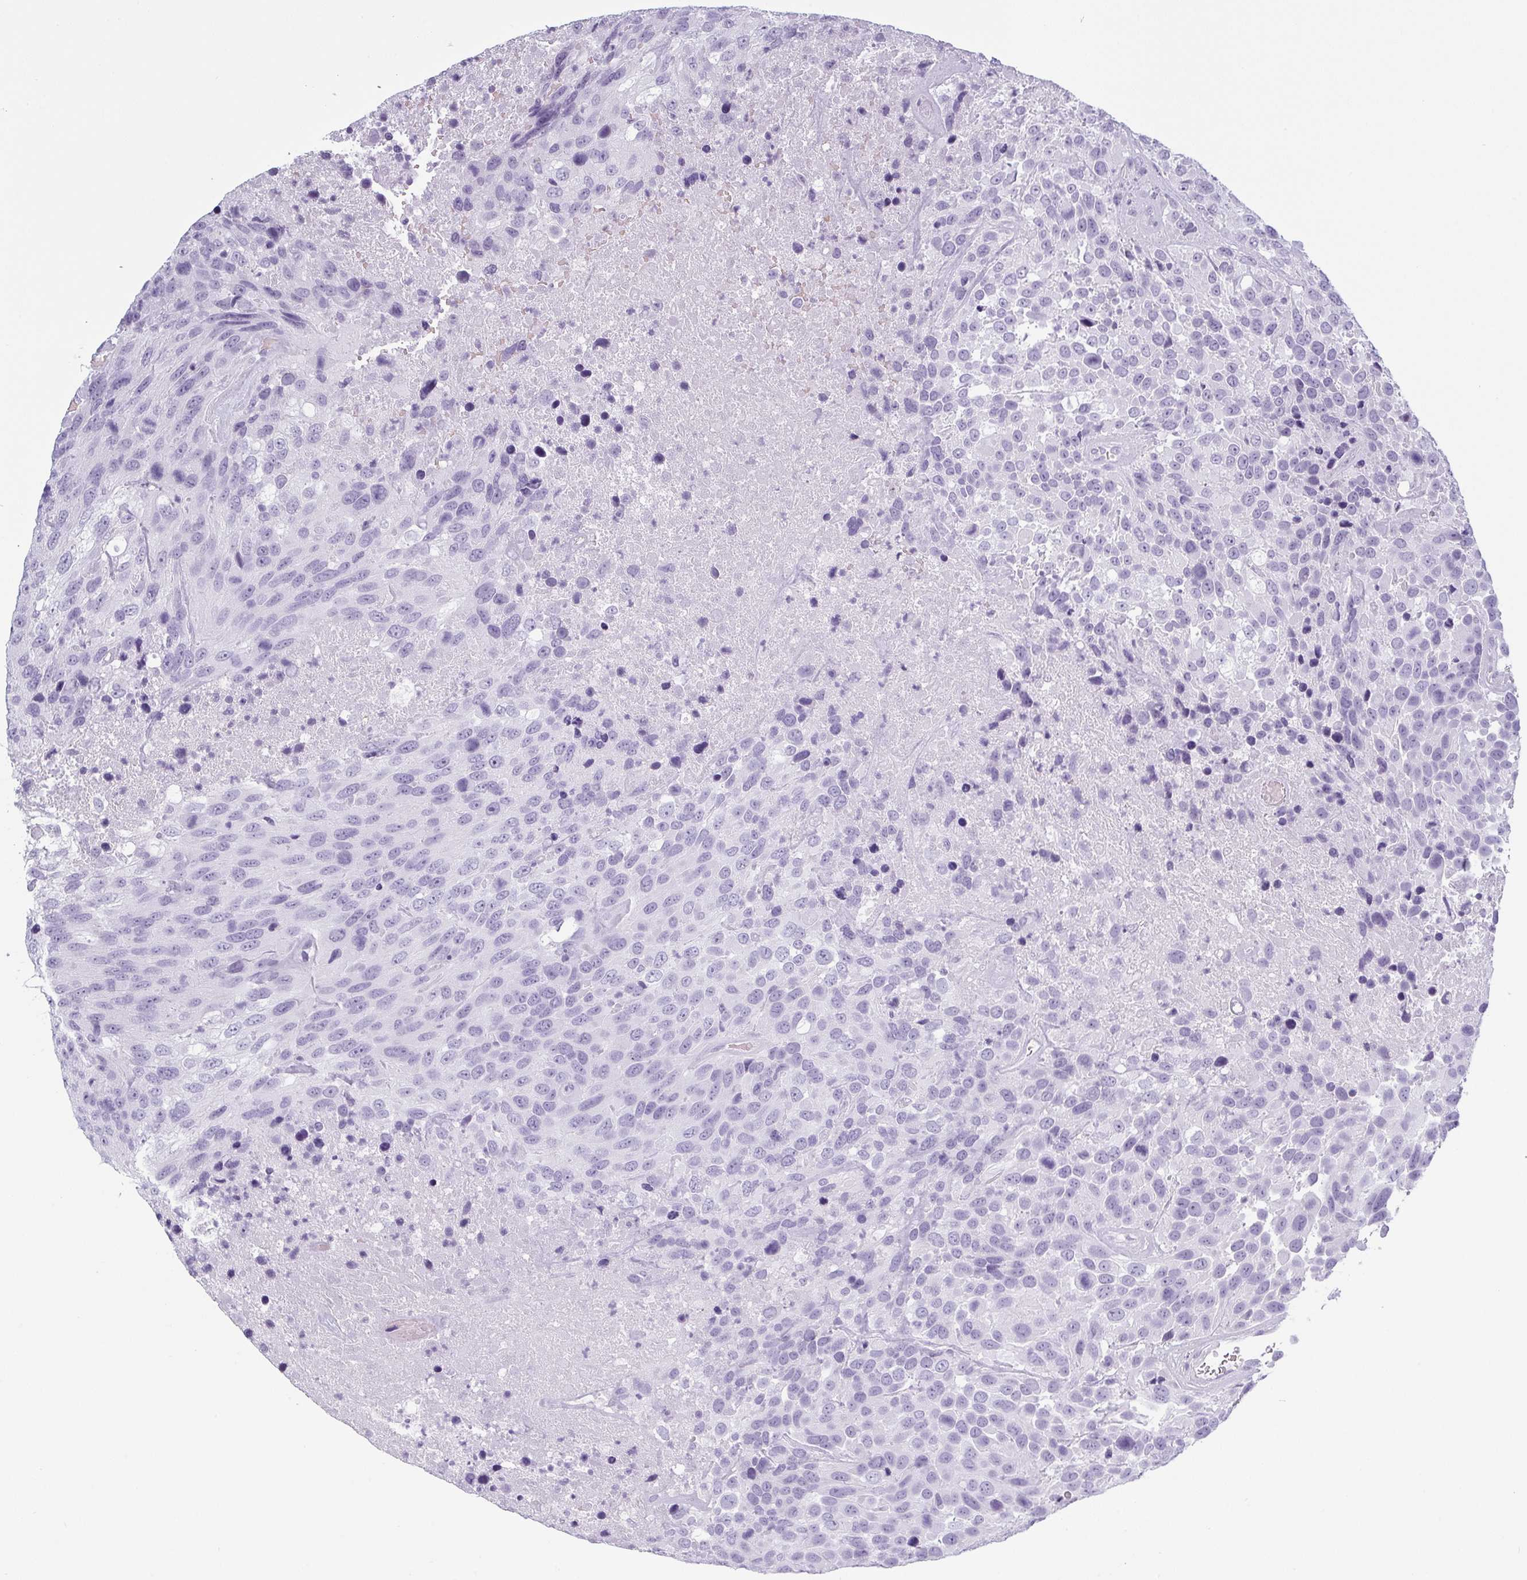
{"staining": {"intensity": "negative", "quantity": "none", "location": "none"}, "tissue": "urothelial cancer", "cell_type": "Tumor cells", "image_type": "cancer", "snomed": [{"axis": "morphology", "description": "Urothelial carcinoma, High grade"}, {"axis": "topography", "description": "Urinary bladder"}], "caption": "Human urothelial cancer stained for a protein using immunohistochemistry (IHC) exhibits no expression in tumor cells.", "gene": "CRYBB2", "patient": {"sex": "female", "age": 70}}